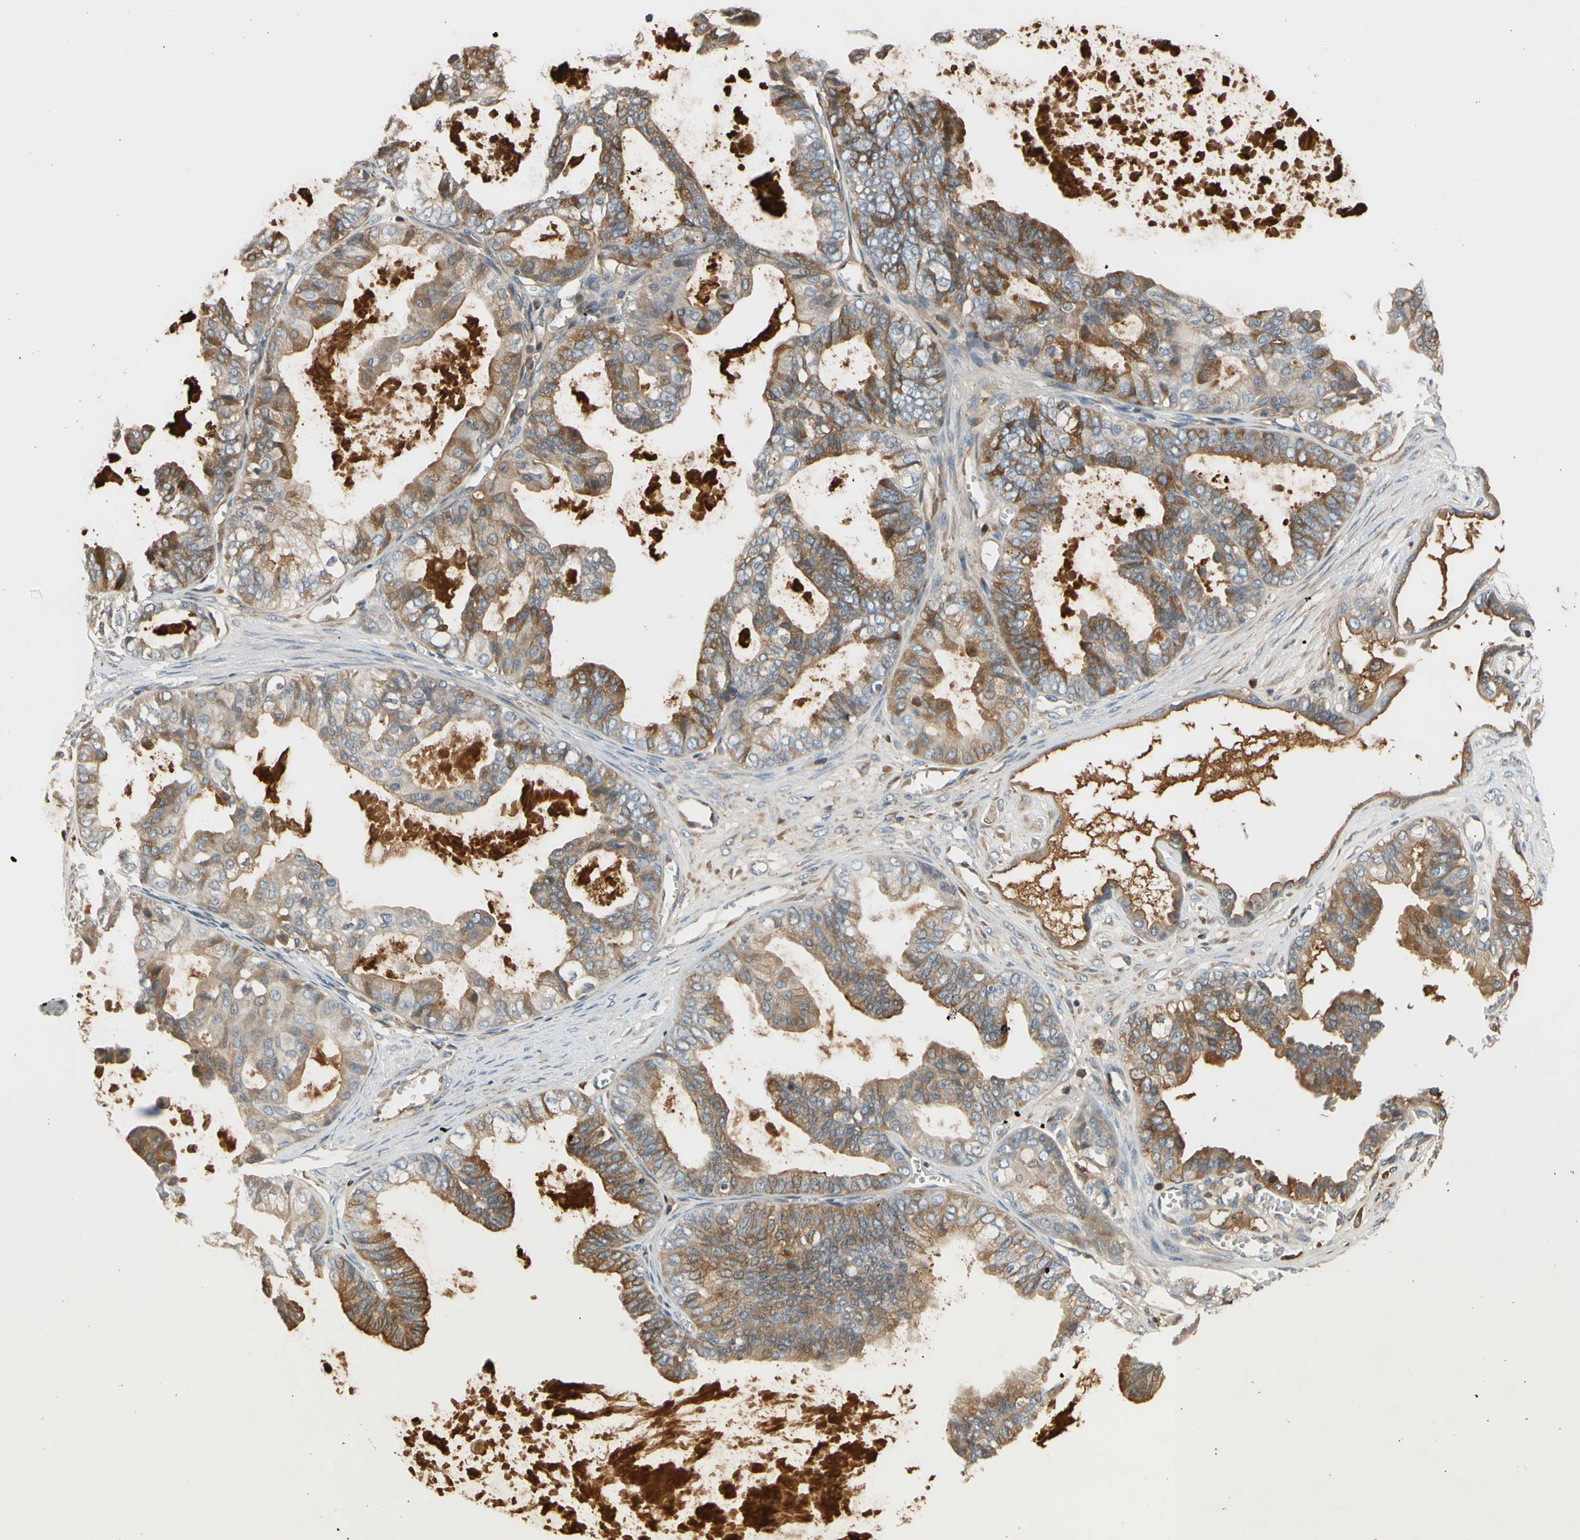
{"staining": {"intensity": "weak", "quantity": ">75%", "location": "cytoplasmic/membranous"}, "tissue": "ovarian cancer", "cell_type": "Tumor cells", "image_type": "cancer", "snomed": [{"axis": "morphology", "description": "Carcinoma, NOS"}, {"axis": "morphology", "description": "Carcinoma, endometroid"}, {"axis": "topography", "description": "Ovary"}], "caption": "Ovarian cancer stained with DAB (3,3'-diaminobenzidine) immunohistochemistry reveals low levels of weak cytoplasmic/membranous expression in about >75% of tumor cells. (brown staining indicates protein expression, while blue staining denotes nuclei).", "gene": "C4A", "patient": {"sex": "female", "age": 50}}